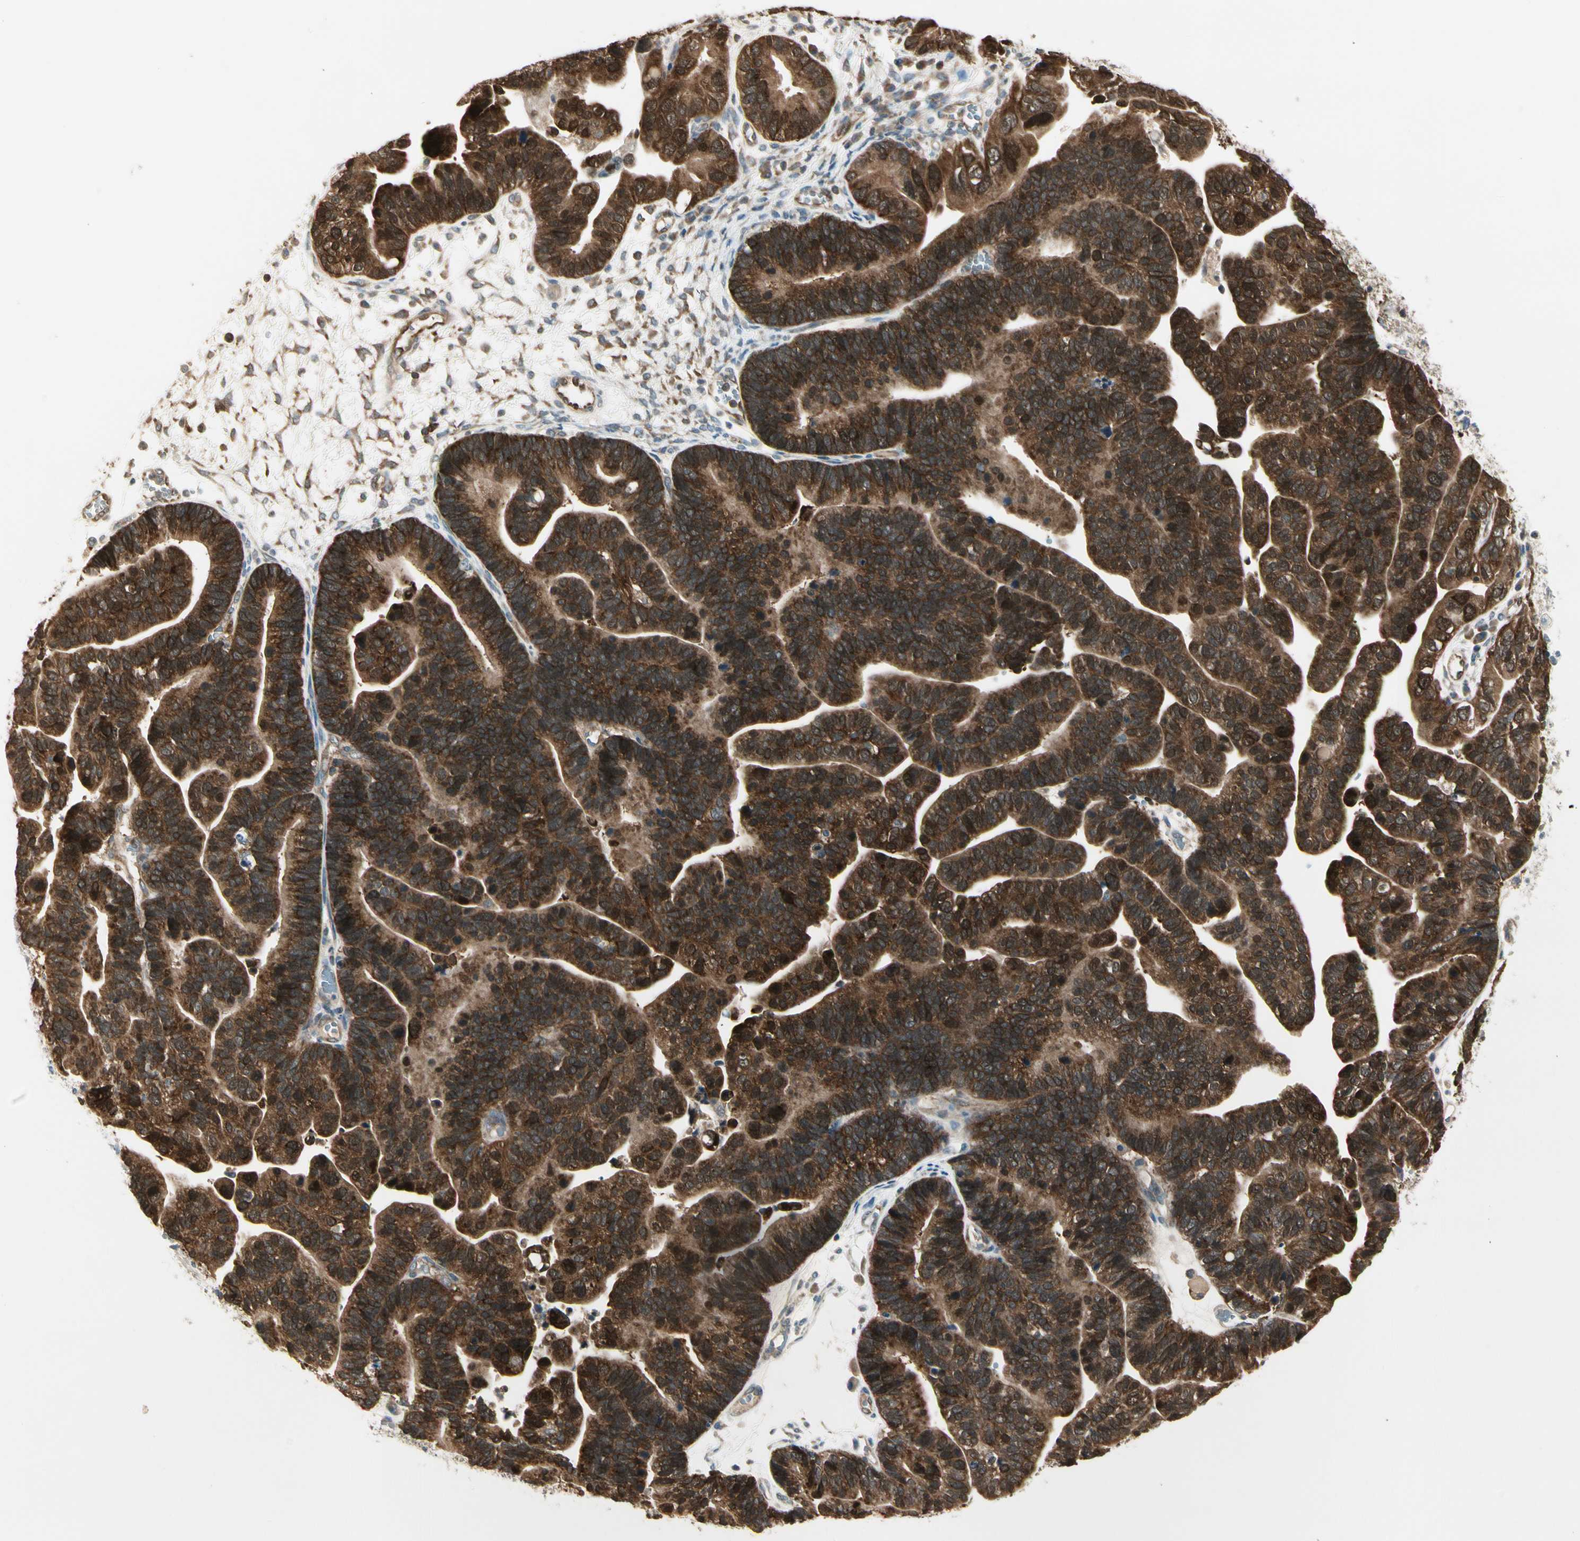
{"staining": {"intensity": "strong", "quantity": ">75%", "location": "cytoplasmic/membranous,nuclear"}, "tissue": "ovarian cancer", "cell_type": "Tumor cells", "image_type": "cancer", "snomed": [{"axis": "morphology", "description": "Cystadenocarcinoma, serous, NOS"}, {"axis": "topography", "description": "Ovary"}], "caption": "Protein expression analysis of human ovarian serous cystadenocarcinoma reveals strong cytoplasmic/membranous and nuclear positivity in approximately >75% of tumor cells. The staining was performed using DAB (3,3'-diaminobenzidine) to visualize the protein expression in brown, while the nuclei were stained in blue with hematoxylin (Magnification: 20x).", "gene": "OXSR1", "patient": {"sex": "female", "age": 56}}